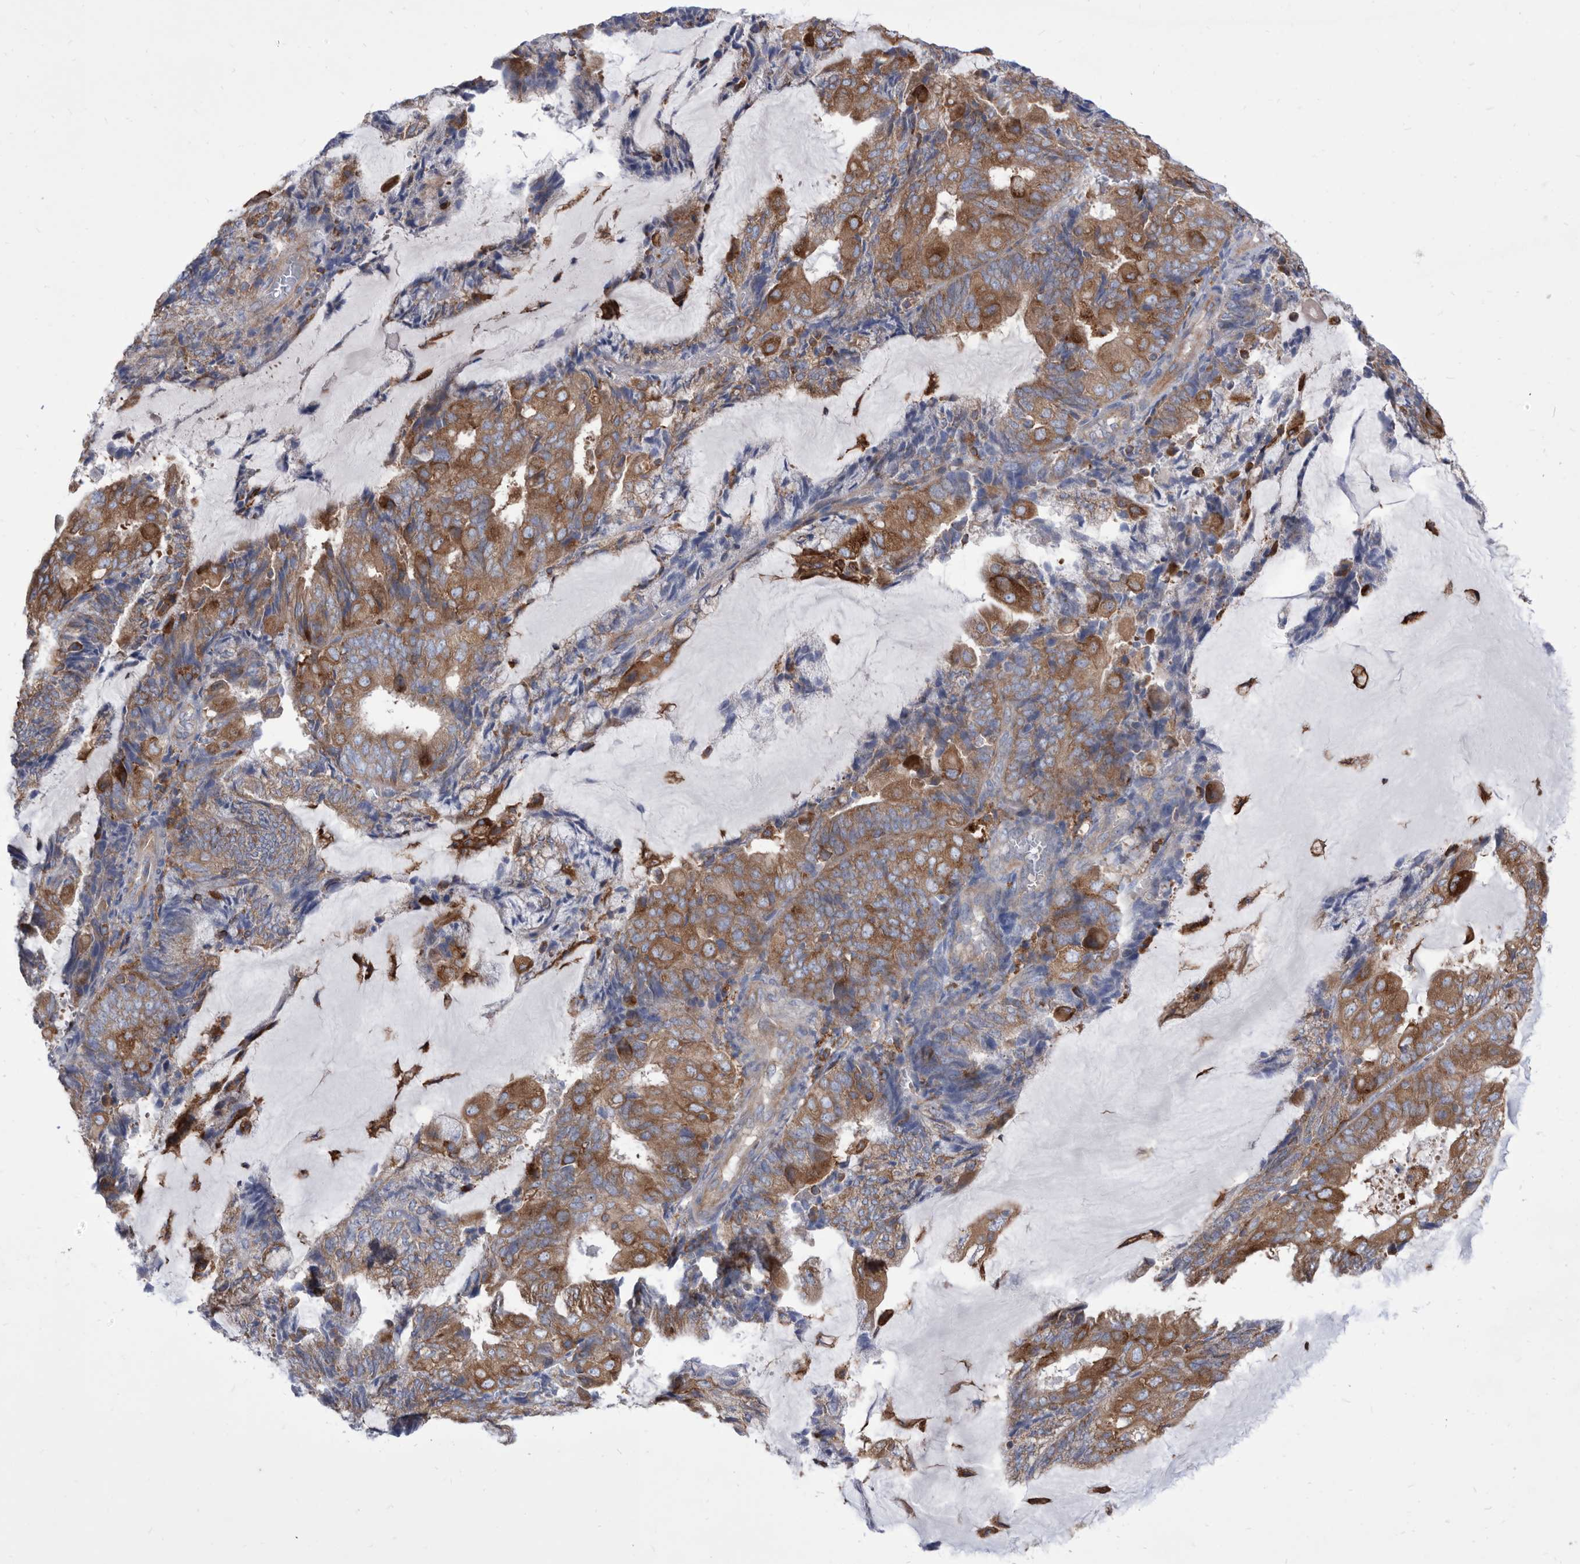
{"staining": {"intensity": "moderate", "quantity": ">75%", "location": "cytoplasmic/membranous"}, "tissue": "endometrial cancer", "cell_type": "Tumor cells", "image_type": "cancer", "snomed": [{"axis": "morphology", "description": "Adenocarcinoma, NOS"}, {"axis": "topography", "description": "Endometrium"}], "caption": "Approximately >75% of tumor cells in endometrial adenocarcinoma reveal moderate cytoplasmic/membranous protein expression as visualized by brown immunohistochemical staining.", "gene": "SMG7", "patient": {"sex": "female", "age": 81}}